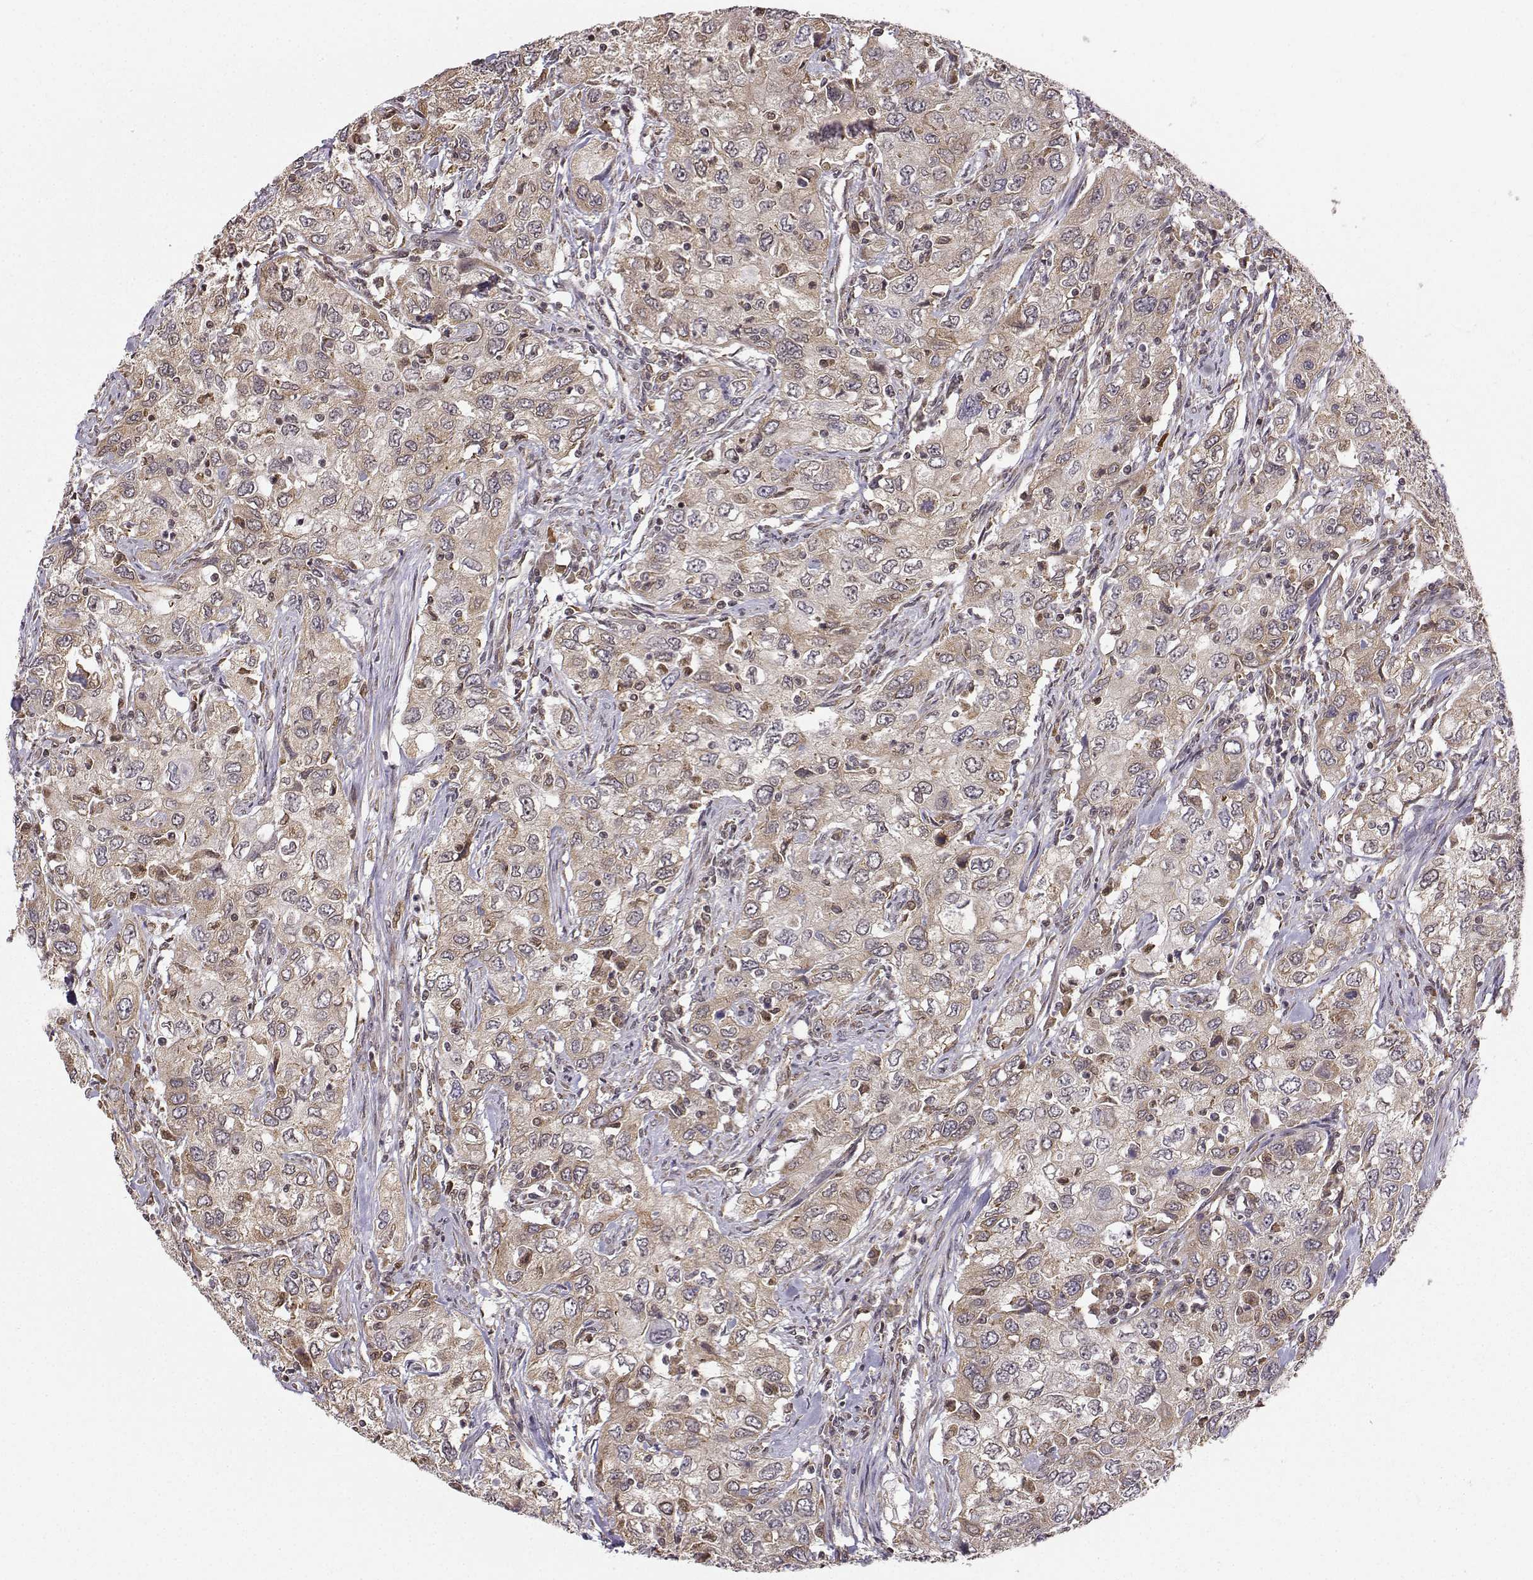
{"staining": {"intensity": "weak", "quantity": "25%-75%", "location": "nuclear"}, "tissue": "urothelial cancer", "cell_type": "Tumor cells", "image_type": "cancer", "snomed": [{"axis": "morphology", "description": "Urothelial carcinoma, High grade"}, {"axis": "topography", "description": "Urinary bladder"}], "caption": "Protein staining reveals weak nuclear staining in about 25%-75% of tumor cells in high-grade urothelial carcinoma.", "gene": "EZH1", "patient": {"sex": "male", "age": 76}}